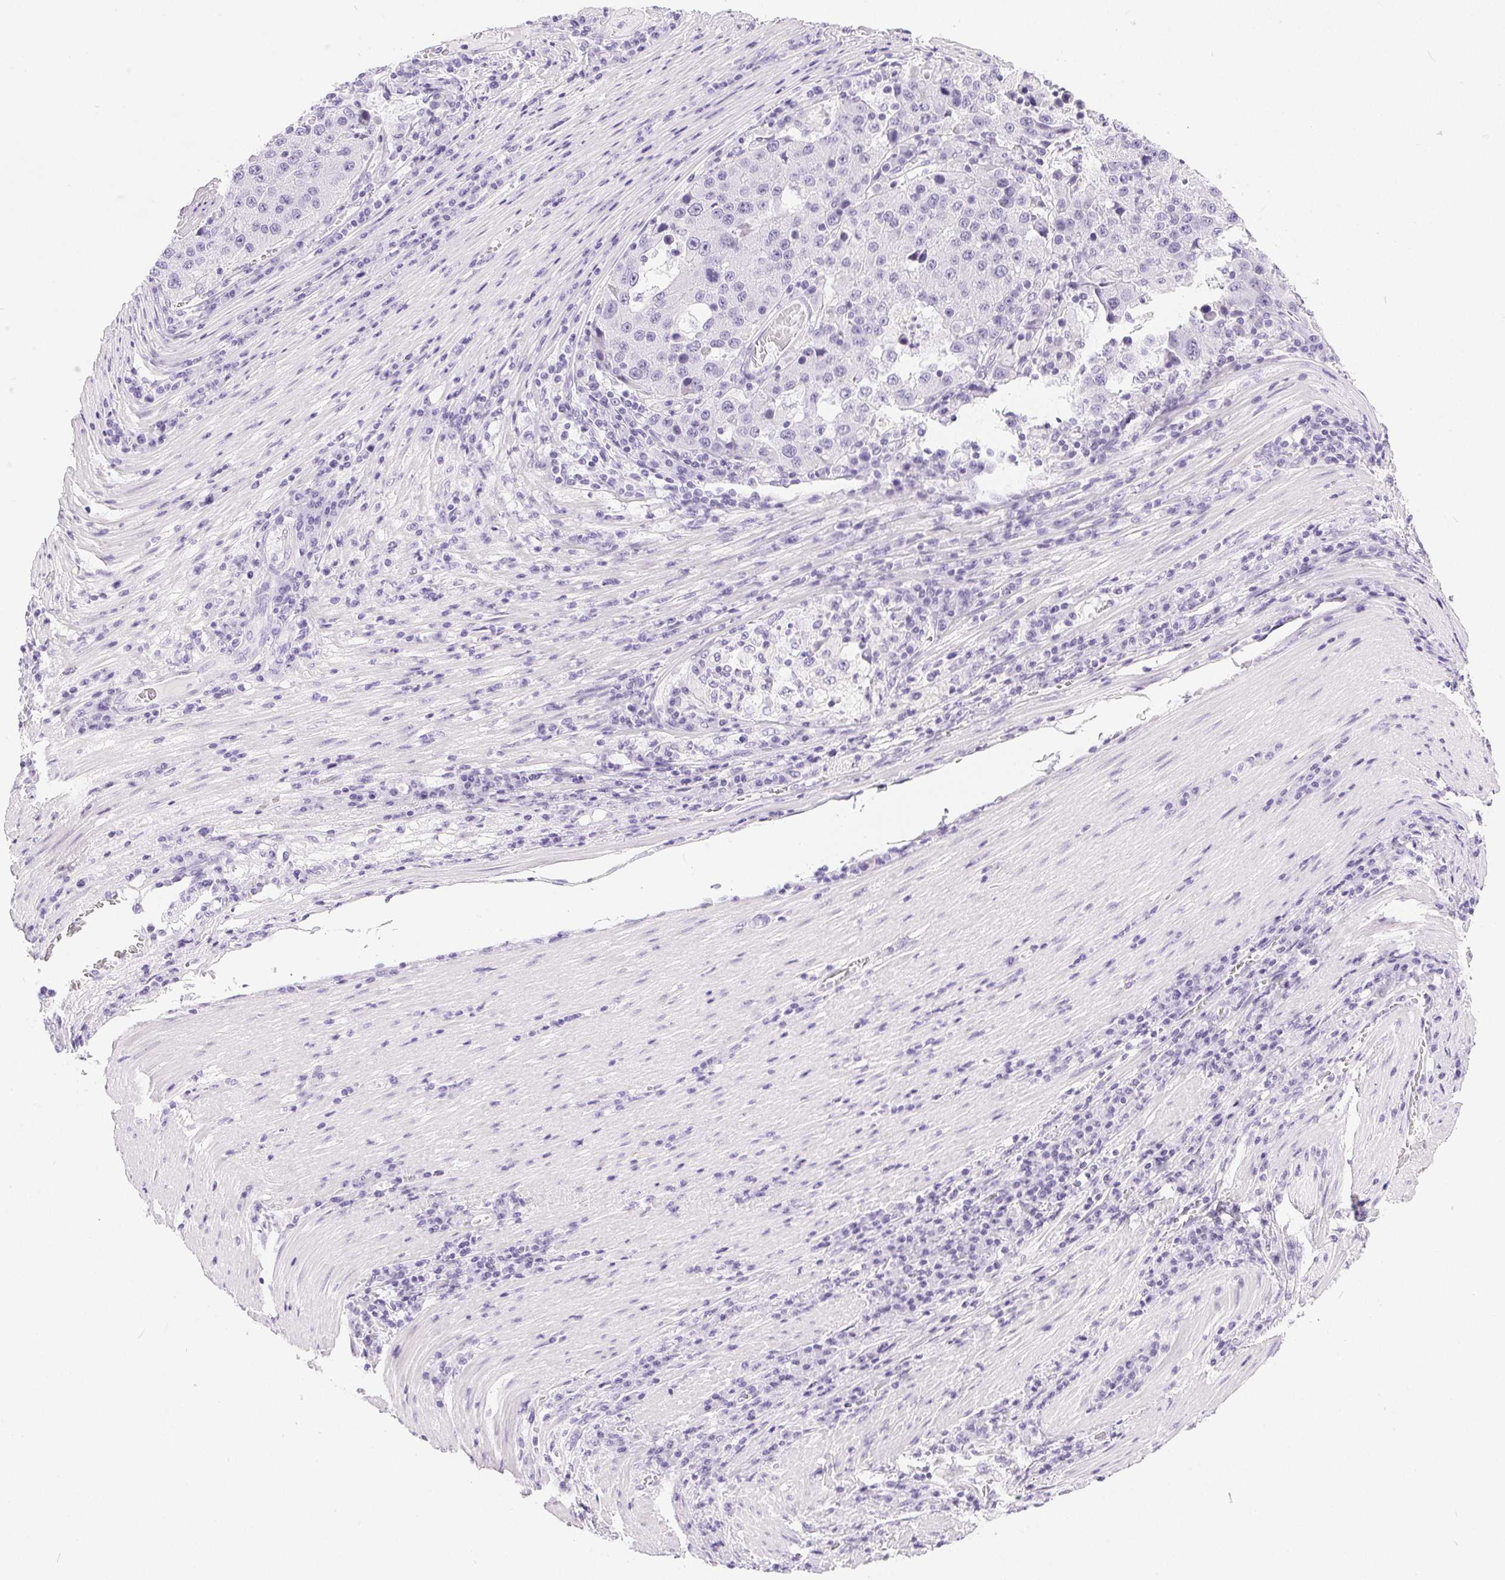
{"staining": {"intensity": "negative", "quantity": "none", "location": "none"}, "tissue": "stomach cancer", "cell_type": "Tumor cells", "image_type": "cancer", "snomed": [{"axis": "morphology", "description": "Adenocarcinoma, NOS"}, {"axis": "topography", "description": "Stomach"}], "caption": "This is an immunohistochemistry (IHC) micrograph of human stomach cancer (adenocarcinoma). There is no staining in tumor cells.", "gene": "XDH", "patient": {"sex": "male", "age": 71}}